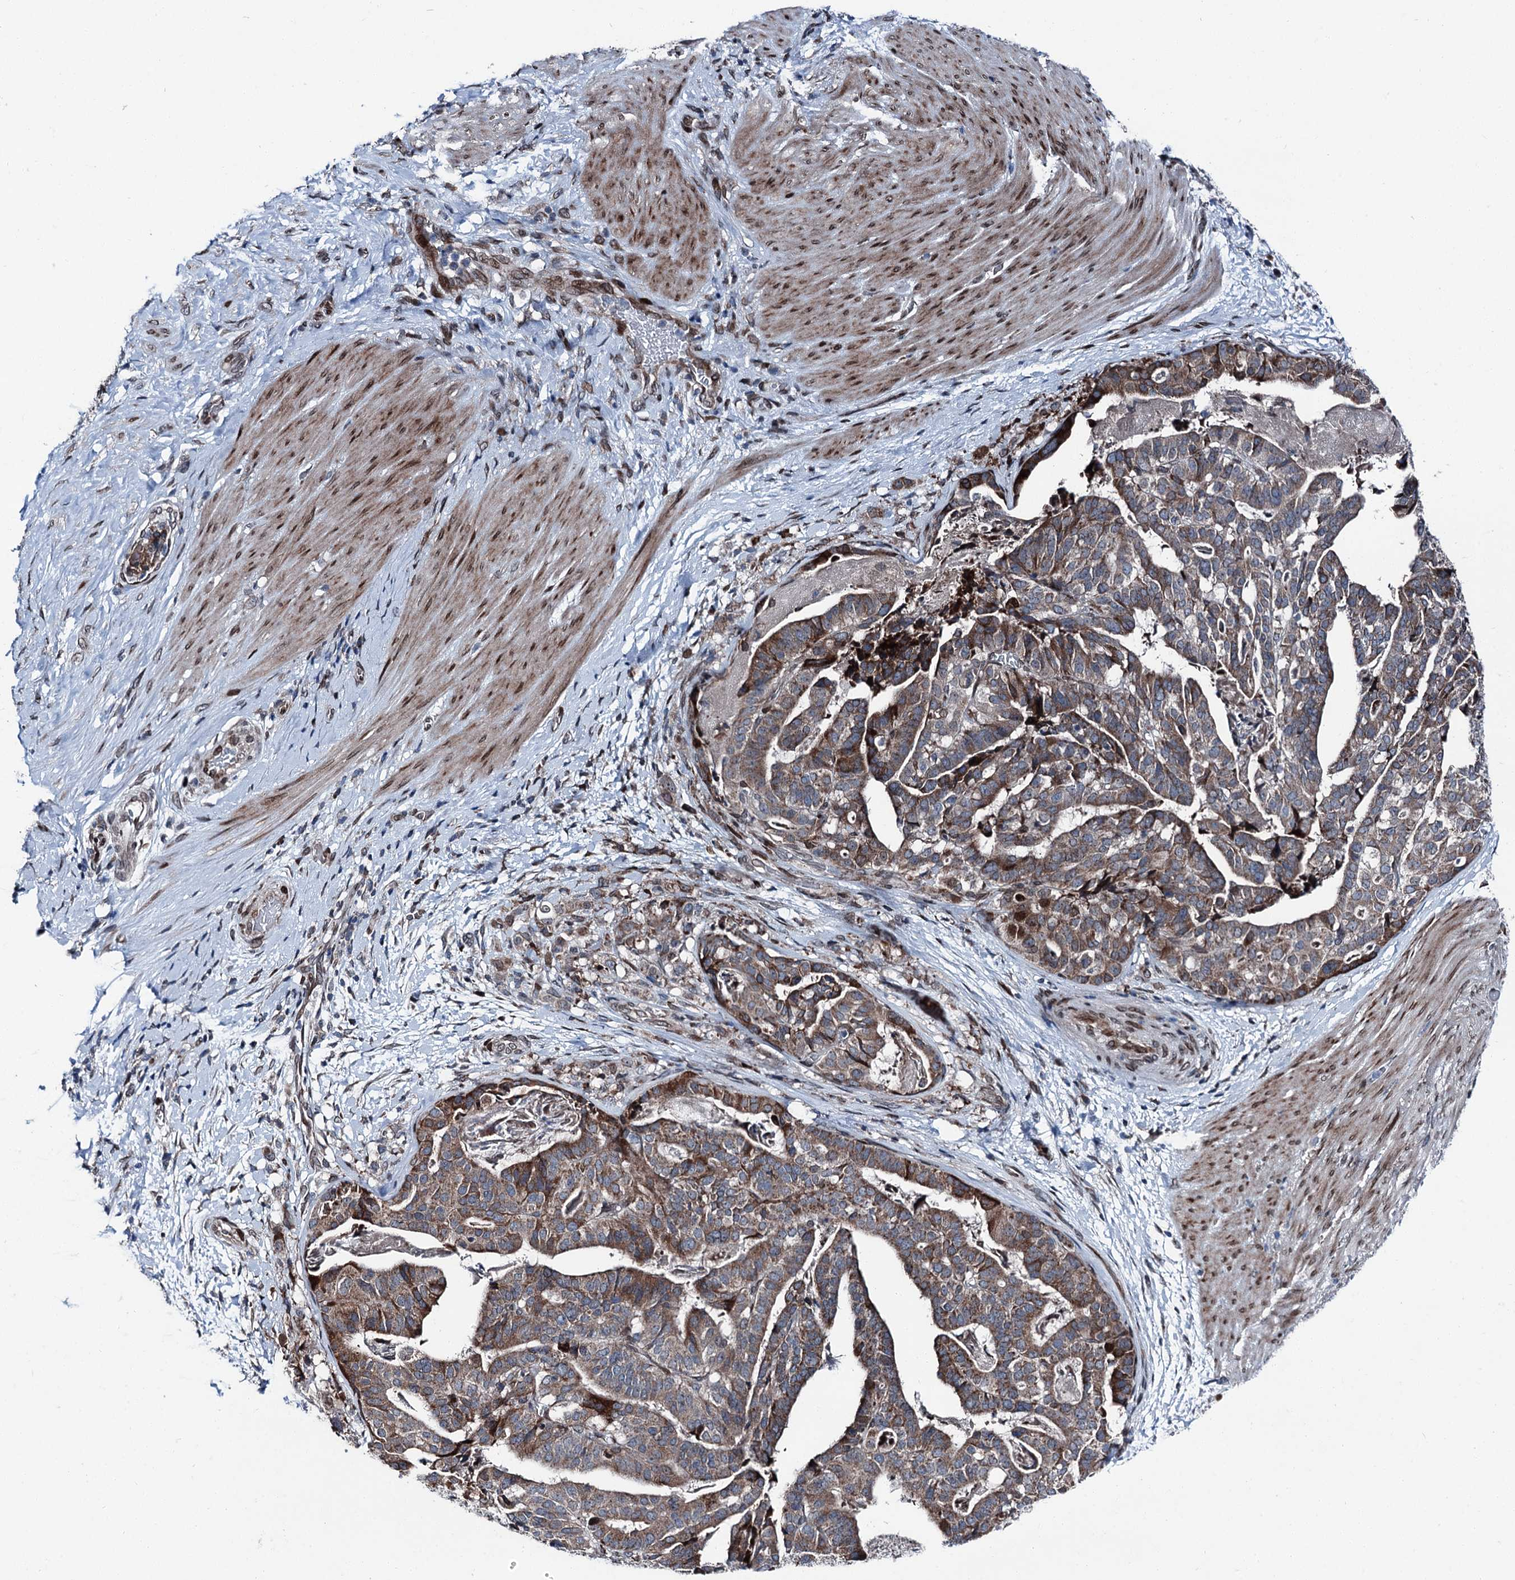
{"staining": {"intensity": "moderate", "quantity": ">75%", "location": "cytoplasmic/membranous"}, "tissue": "stomach cancer", "cell_type": "Tumor cells", "image_type": "cancer", "snomed": [{"axis": "morphology", "description": "Adenocarcinoma, NOS"}, {"axis": "topography", "description": "Stomach"}], "caption": "Human stomach cancer (adenocarcinoma) stained with a protein marker shows moderate staining in tumor cells.", "gene": "MRPL14", "patient": {"sex": "male", "age": 48}}